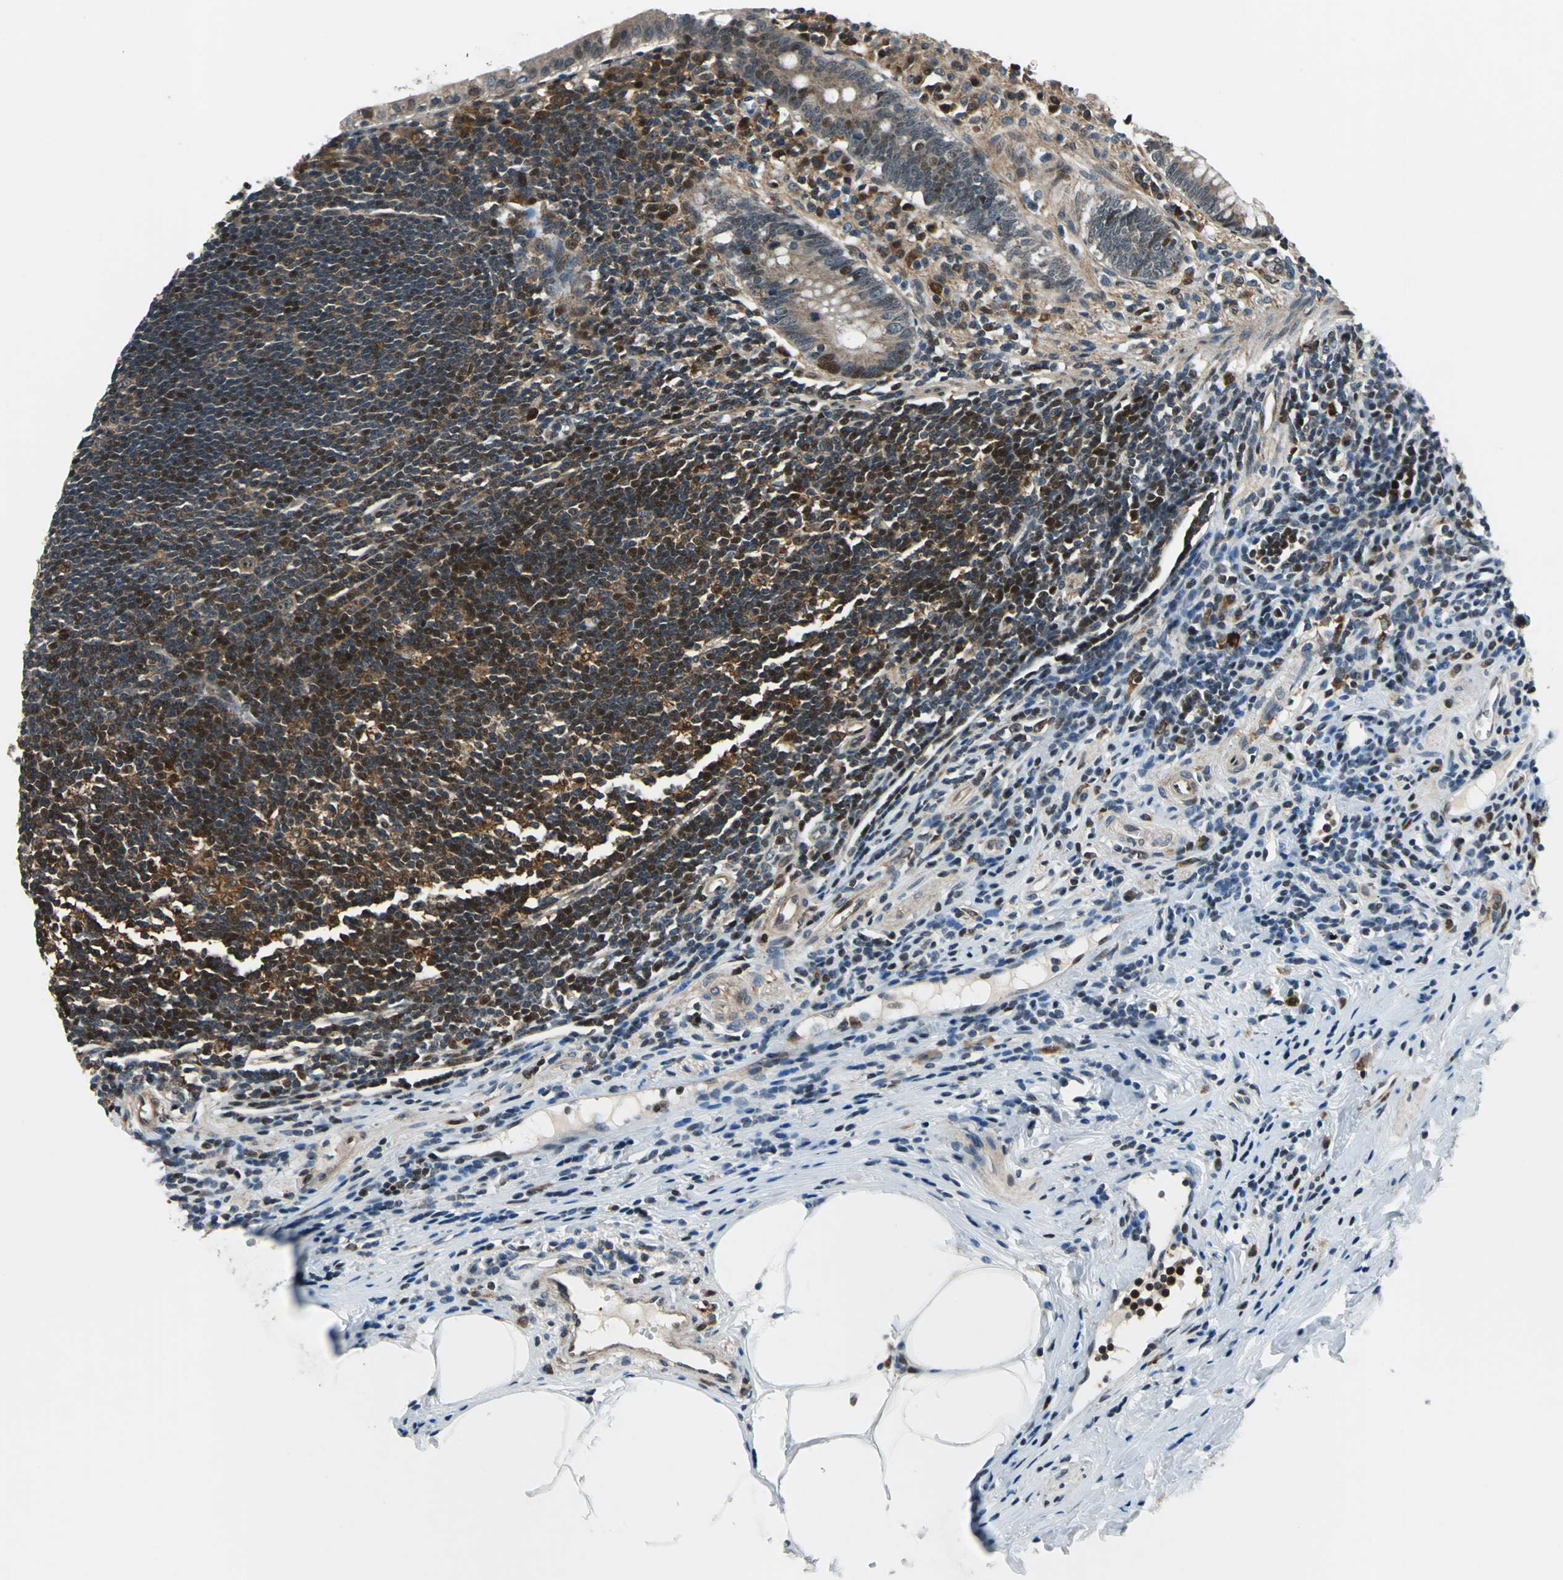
{"staining": {"intensity": "strong", "quantity": "25%-75%", "location": "cytoplasmic/membranous,nuclear"}, "tissue": "appendix", "cell_type": "Glandular cells", "image_type": "normal", "snomed": [{"axis": "morphology", "description": "Normal tissue, NOS"}, {"axis": "topography", "description": "Appendix"}], "caption": "Immunohistochemical staining of benign human appendix displays strong cytoplasmic/membranous,nuclear protein positivity in approximately 25%-75% of glandular cells. (brown staining indicates protein expression, while blue staining denotes nuclei).", "gene": "AATF", "patient": {"sex": "female", "age": 50}}